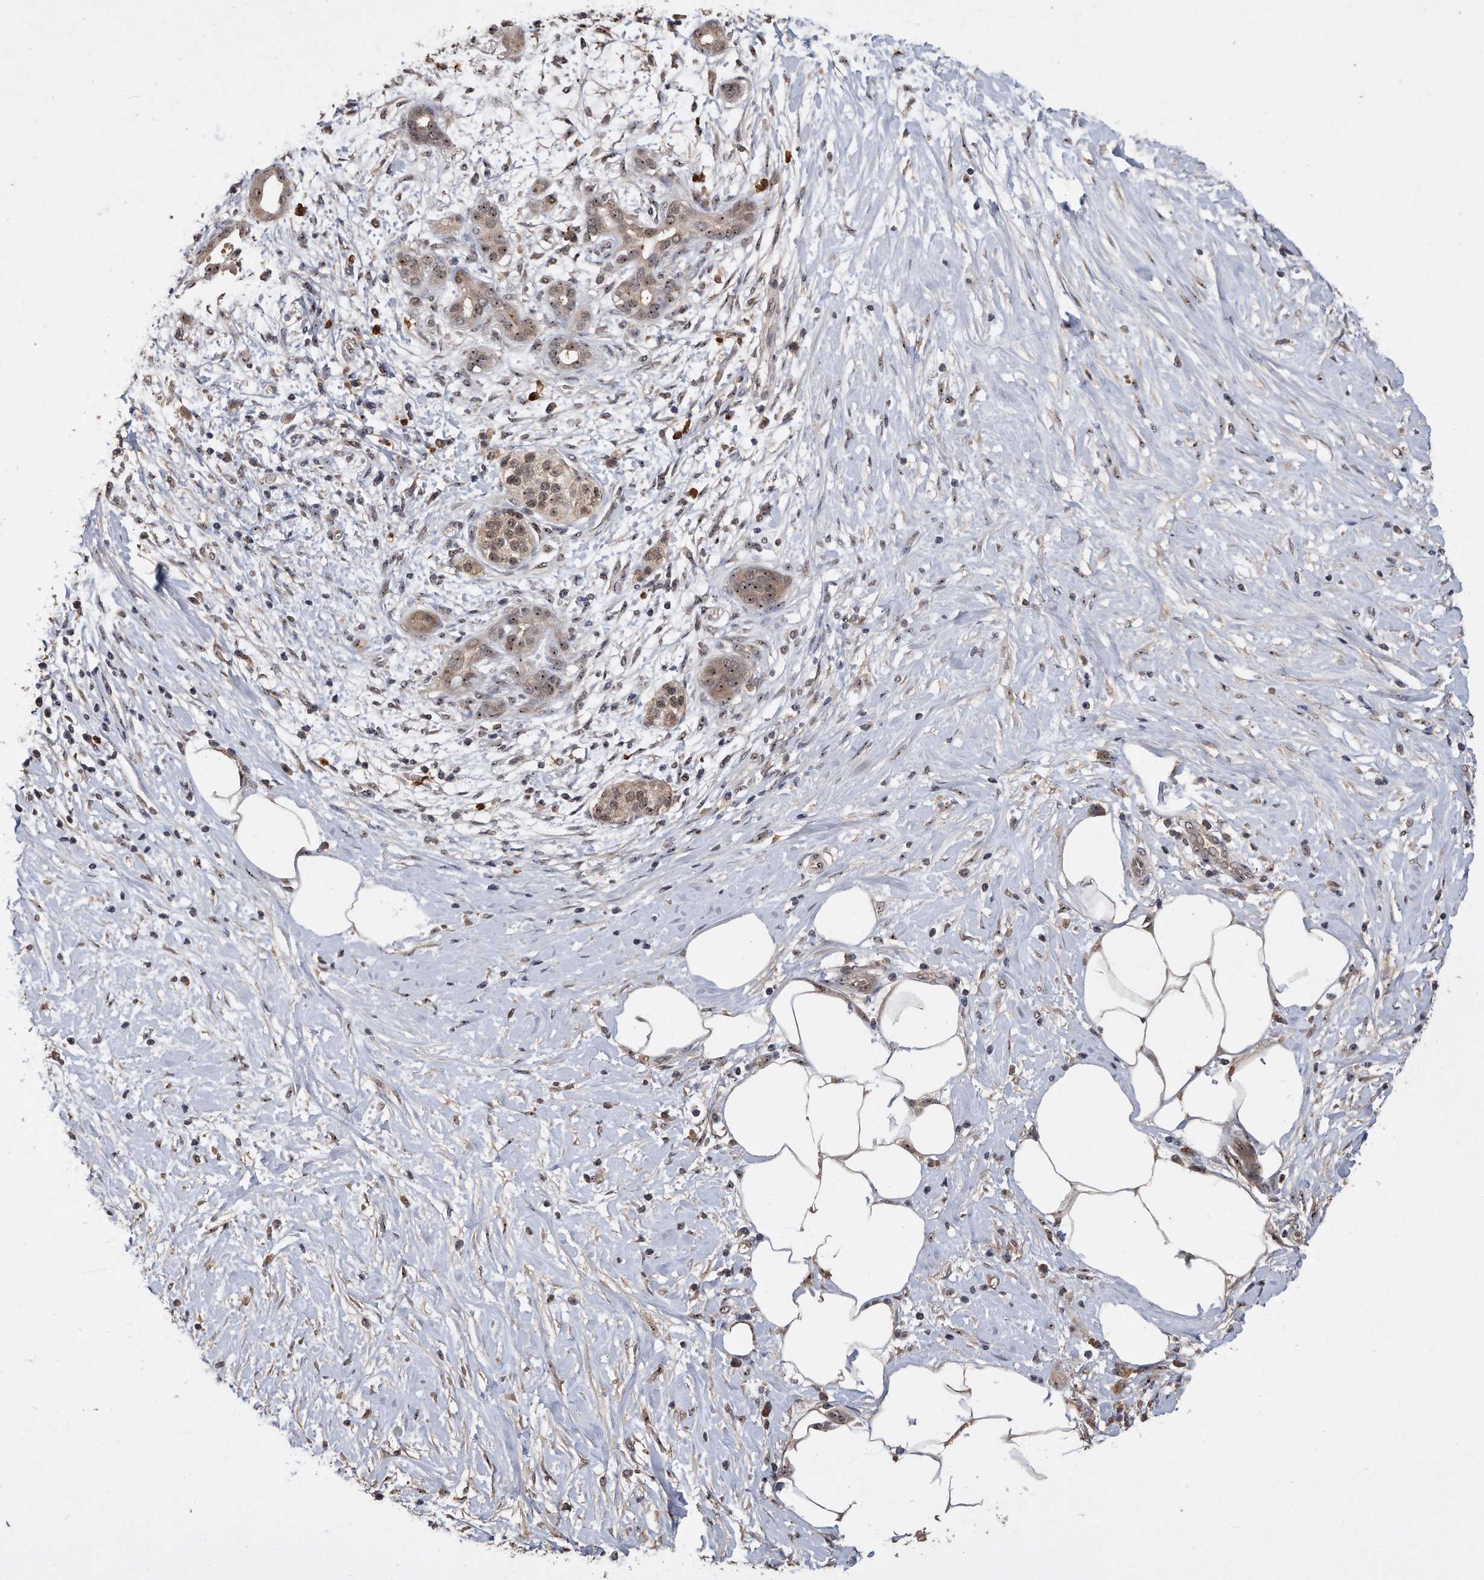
{"staining": {"intensity": "weak", "quantity": ">75%", "location": "cytoplasmic/membranous,nuclear"}, "tissue": "pancreatic cancer", "cell_type": "Tumor cells", "image_type": "cancer", "snomed": [{"axis": "morphology", "description": "Adenocarcinoma, NOS"}, {"axis": "topography", "description": "Pancreas"}], "caption": "Immunohistochemical staining of human adenocarcinoma (pancreatic) reveals weak cytoplasmic/membranous and nuclear protein positivity in approximately >75% of tumor cells.", "gene": "PELO", "patient": {"sex": "male", "age": 58}}